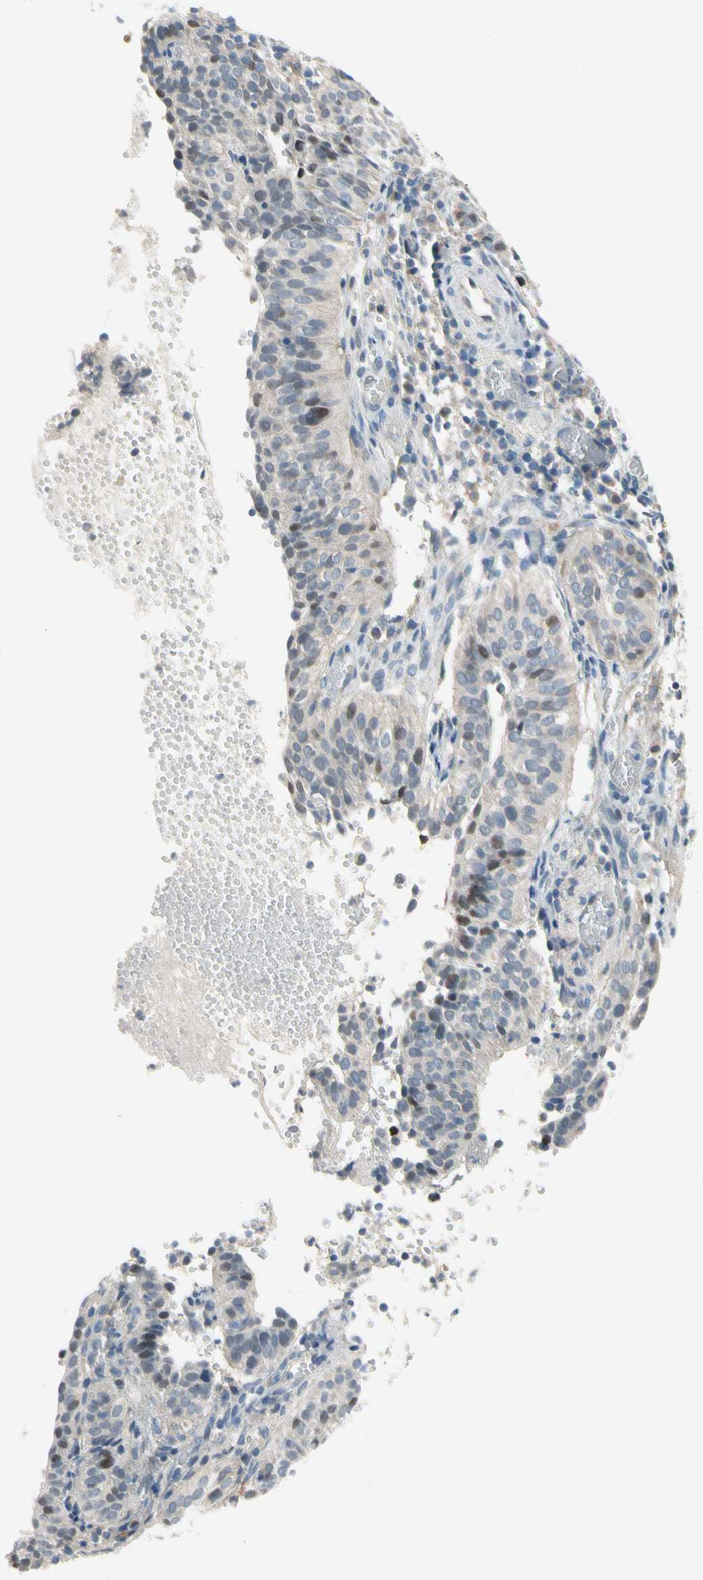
{"staining": {"intensity": "weak", "quantity": "25%-75%", "location": "cytoplasmic/membranous,nuclear"}, "tissue": "cervical cancer", "cell_type": "Tumor cells", "image_type": "cancer", "snomed": [{"axis": "morphology", "description": "Squamous cell carcinoma, NOS"}, {"axis": "topography", "description": "Cervix"}], "caption": "Protein staining reveals weak cytoplasmic/membranous and nuclear expression in about 25%-75% of tumor cells in squamous cell carcinoma (cervical).", "gene": "CFAP36", "patient": {"sex": "female", "age": 39}}